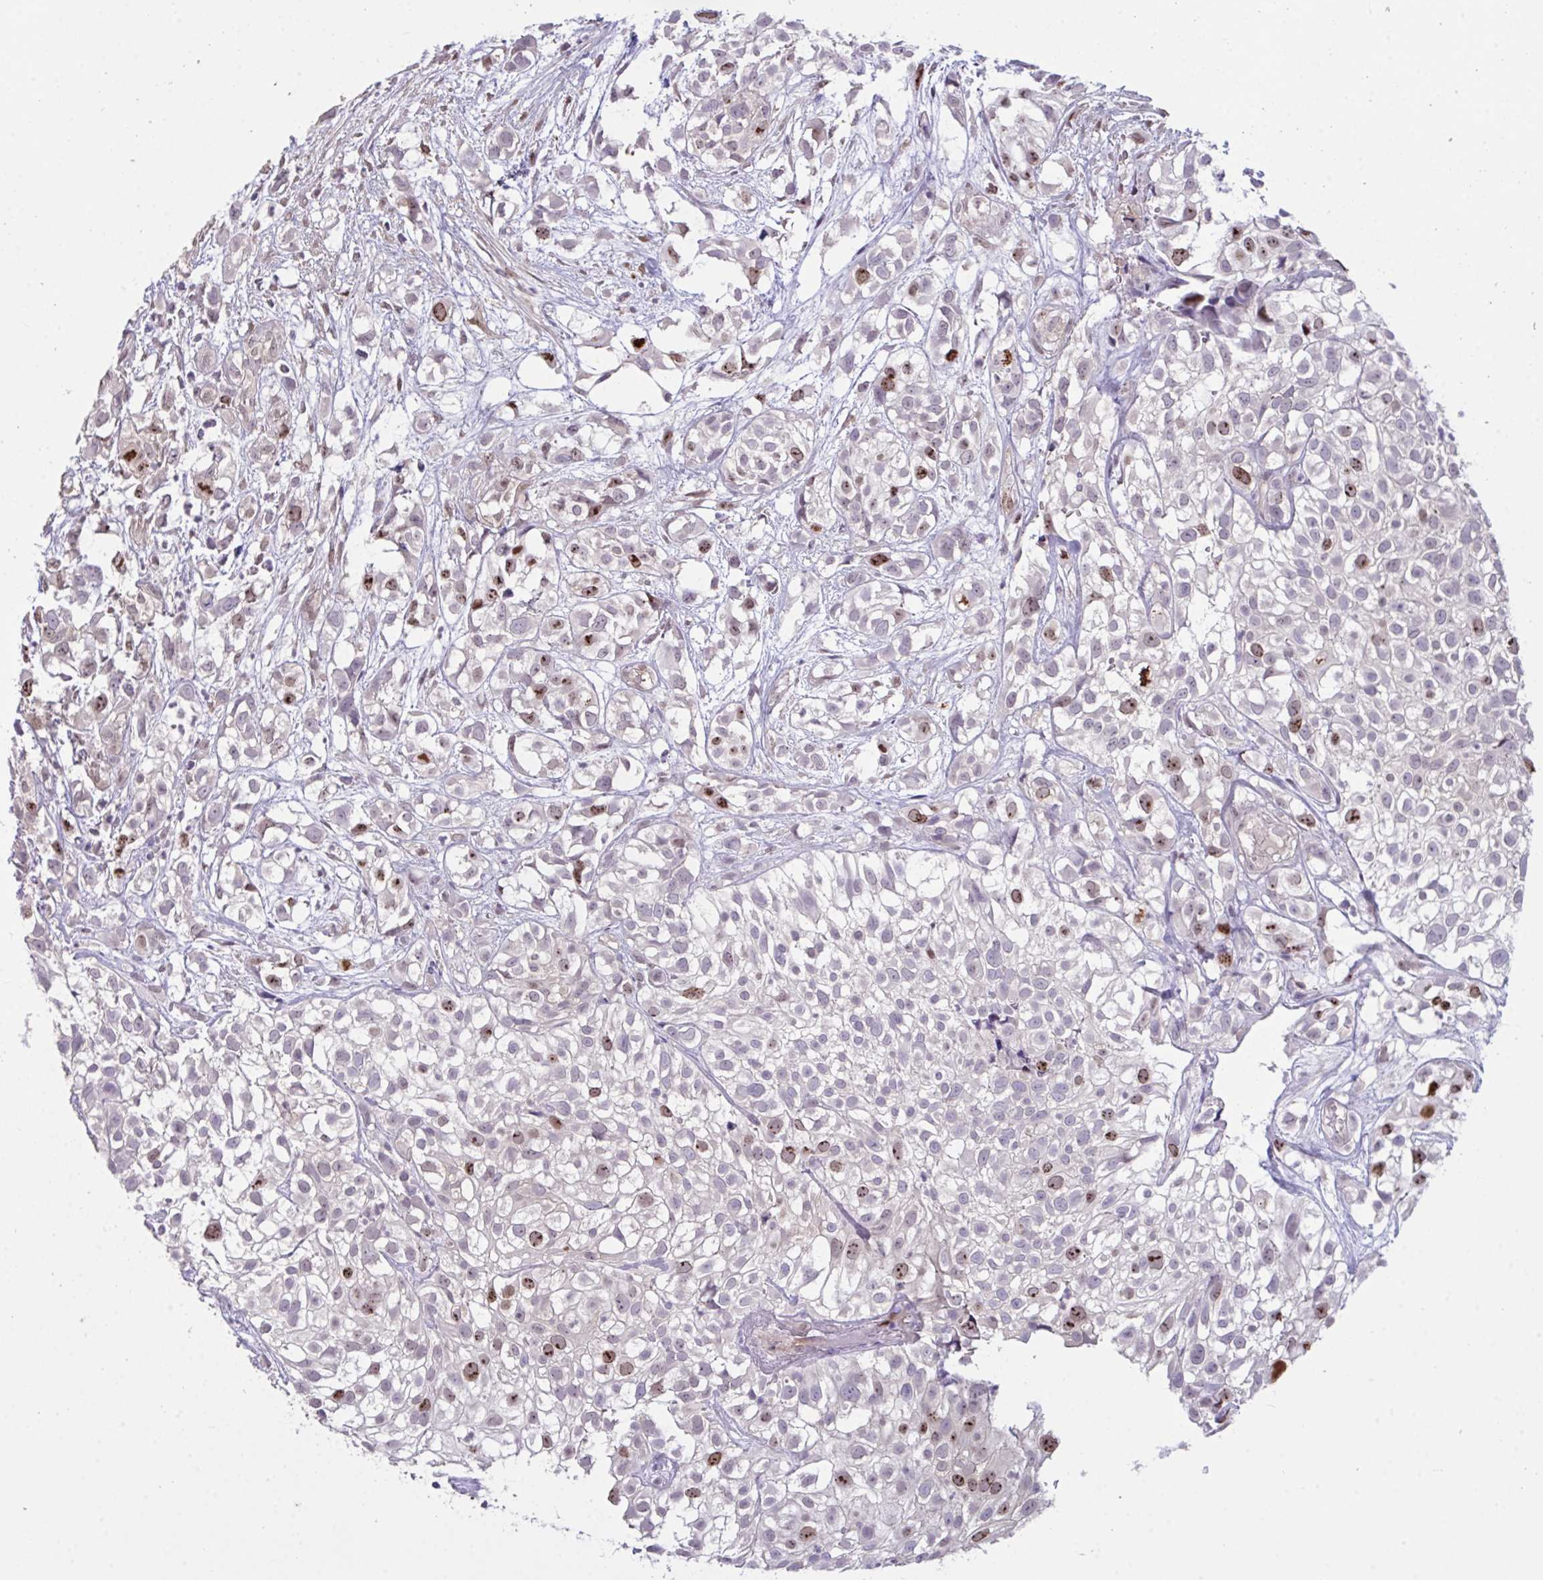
{"staining": {"intensity": "moderate", "quantity": "<25%", "location": "nuclear"}, "tissue": "urothelial cancer", "cell_type": "Tumor cells", "image_type": "cancer", "snomed": [{"axis": "morphology", "description": "Urothelial carcinoma, High grade"}, {"axis": "topography", "description": "Urinary bladder"}], "caption": "A histopathology image of urothelial cancer stained for a protein displays moderate nuclear brown staining in tumor cells. (DAB IHC with brightfield microscopy, high magnification).", "gene": "SETD7", "patient": {"sex": "male", "age": 56}}